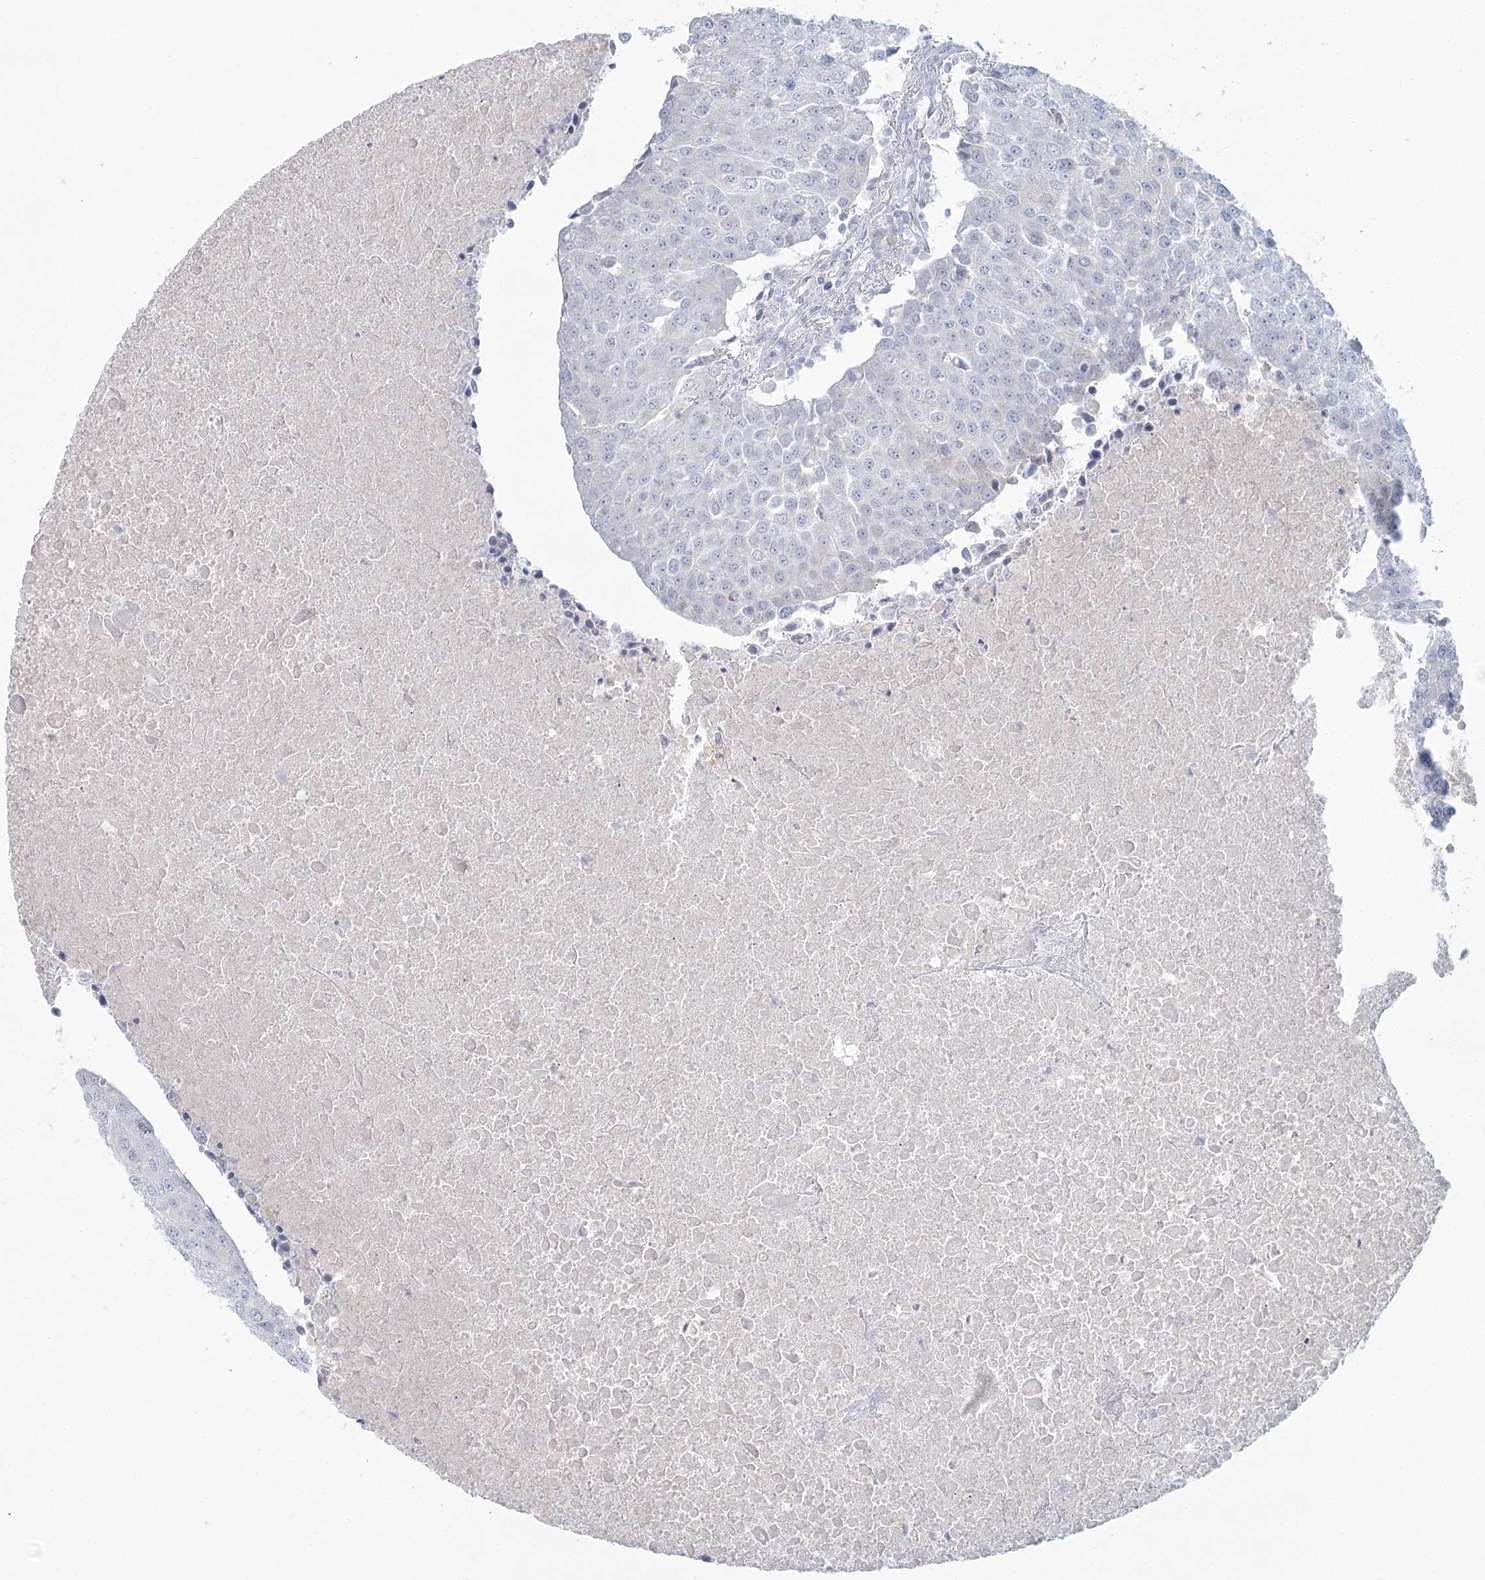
{"staining": {"intensity": "negative", "quantity": "none", "location": "none"}, "tissue": "urothelial cancer", "cell_type": "Tumor cells", "image_type": "cancer", "snomed": [{"axis": "morphology", "description": "Urothelial carcinoma, High grade"}, {"axis": "topography", "description": "Urinary bladder"}], "caption": "Human urothelial cancer stained for a protein using immunohistochemistry displays no staining in tumor cells.", "gene": "BPHL", "patient": {"sex": "female", "age": 85}}